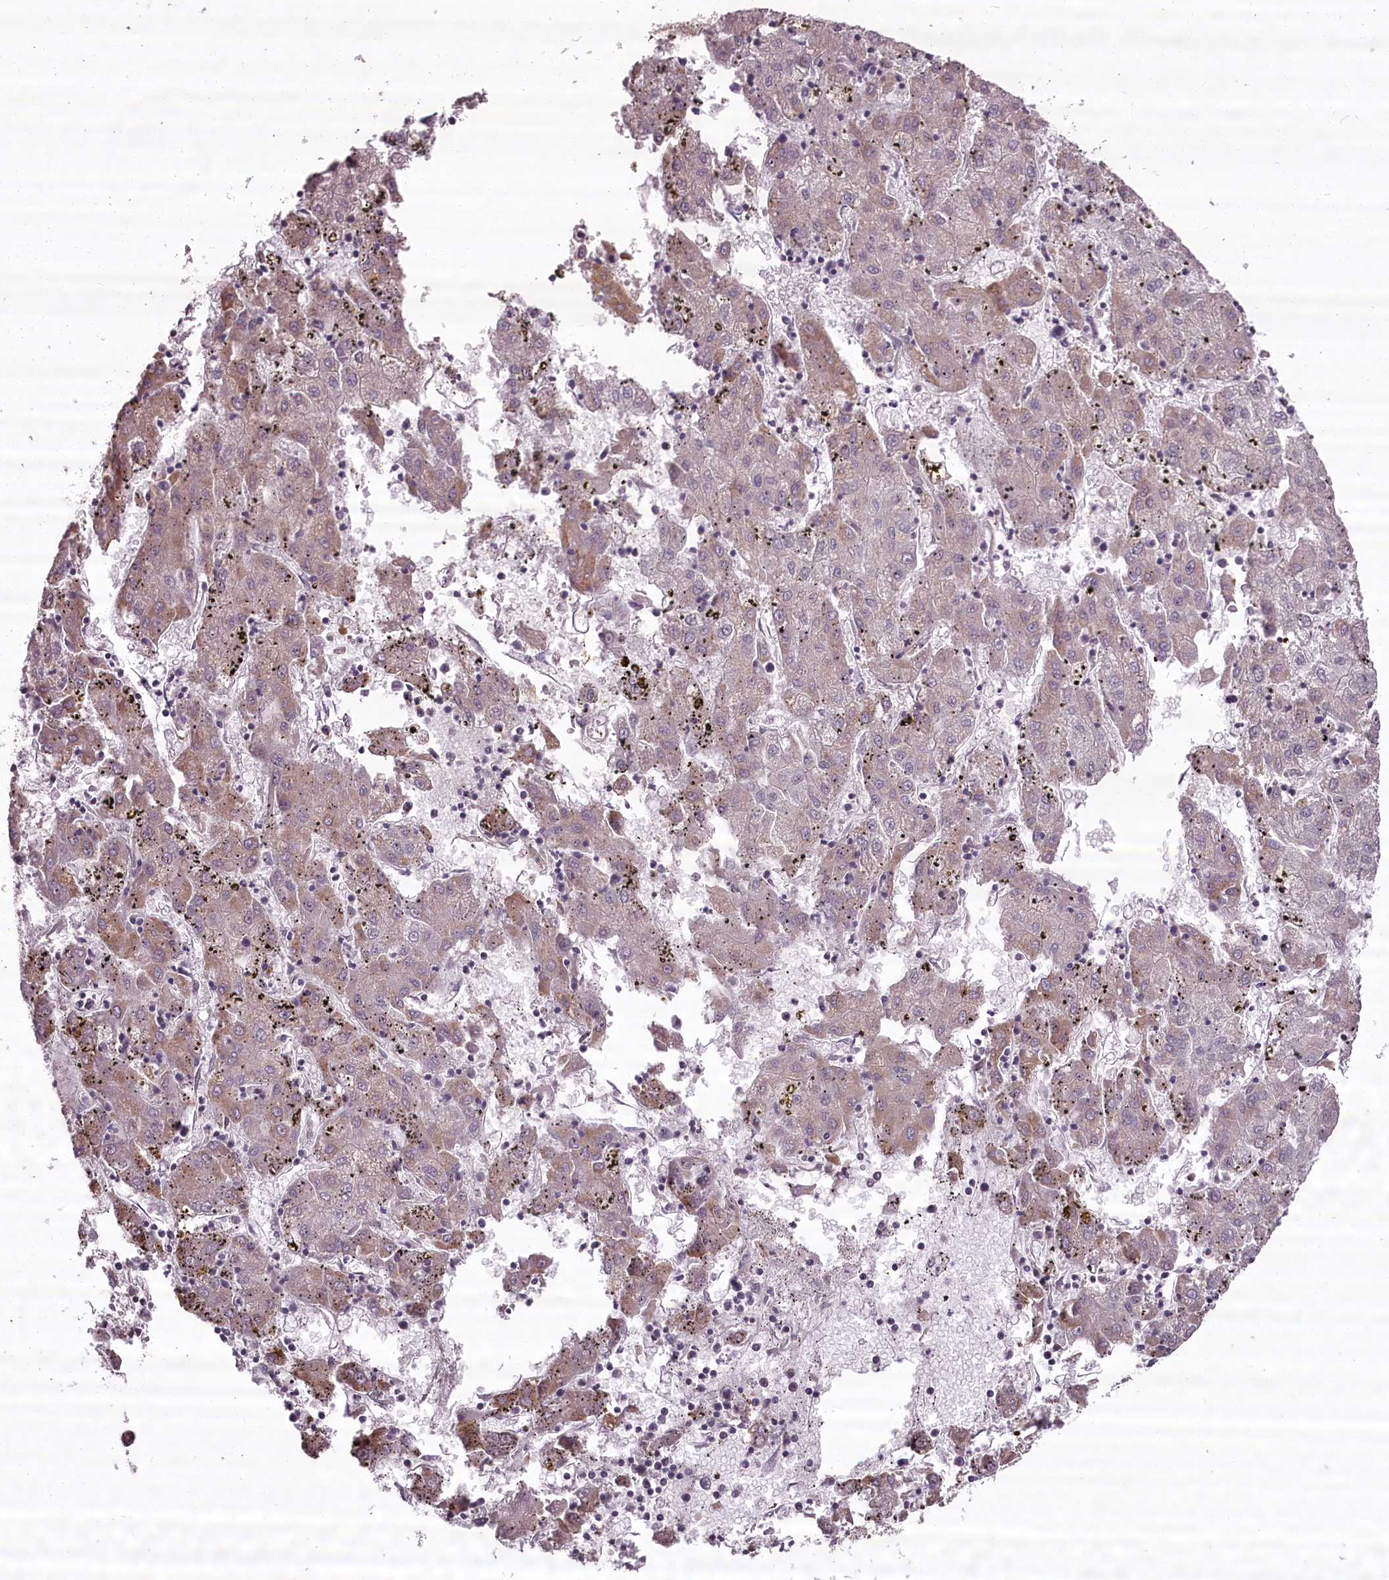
{"staining": {"intensity": "weak", "quantity": "<25%", "location": "cytoplasmic/membranous"}, "tissue": "liver cancer", "cell_type": "Tumor cells", "image_type": "cancer", "snomed": [{"axis": "morphology", "description": "Carcinoma, Hepatocellular, NOS"}, {"axis": "topography", "description": "Liver"}], "caption": "Micrograph shows no significant protein expression in tumor cells of hepatocellular carcinoma (liver).", "gene": "CCDC92", "patient": {"sex": "male", "age": 72}}